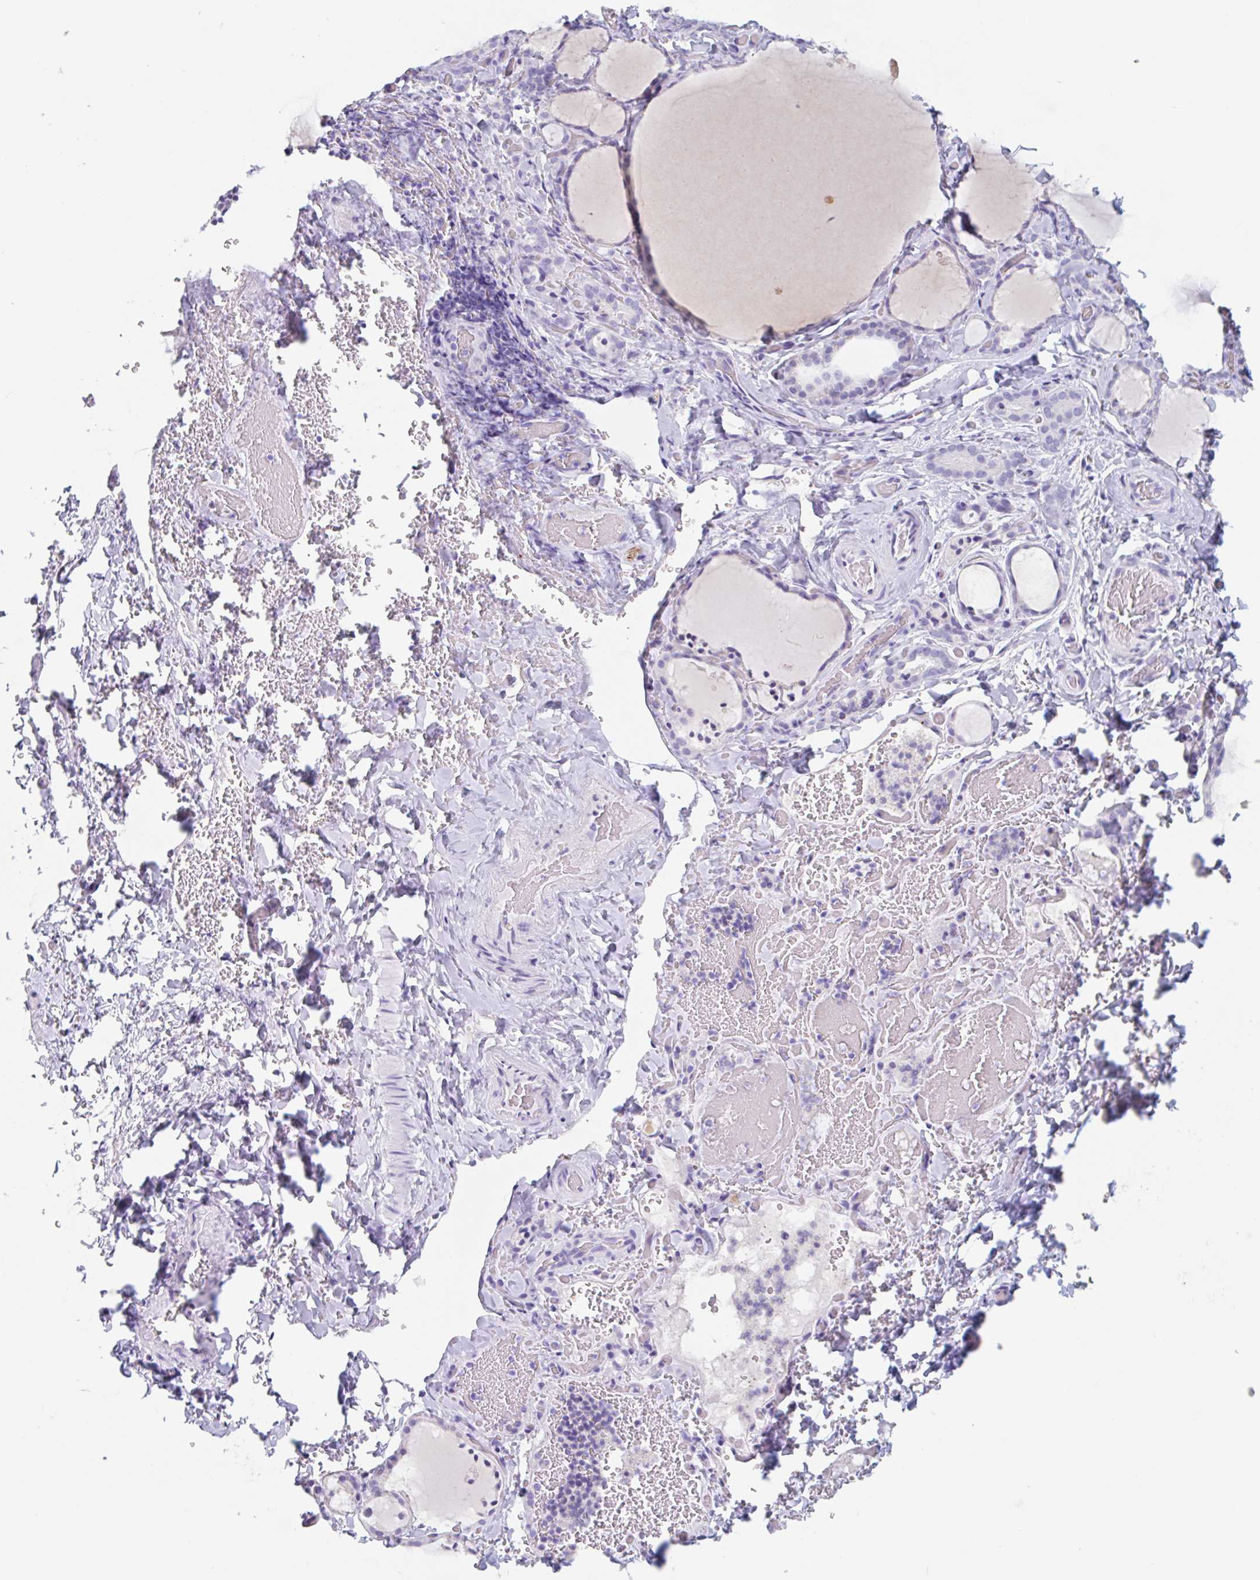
{"staining": {"intensity": "negative", "quantity": "none", "location": "none"}, "tissue": "thyroid gland", "cell_type": "Glandular cells", "image_type": "normal", "snomed": [{"axis": "morphology", "description": "Normal tissue, NOS"}, {"axis": "topography", "description": "Thyroid gland"}], "caption": "Immunohistochemistry (IHC) of benign thyroid gland reveals no positivity in glandular cells.", "gene": "EMC4", "patient": {"sex": "female", "age": 22}}